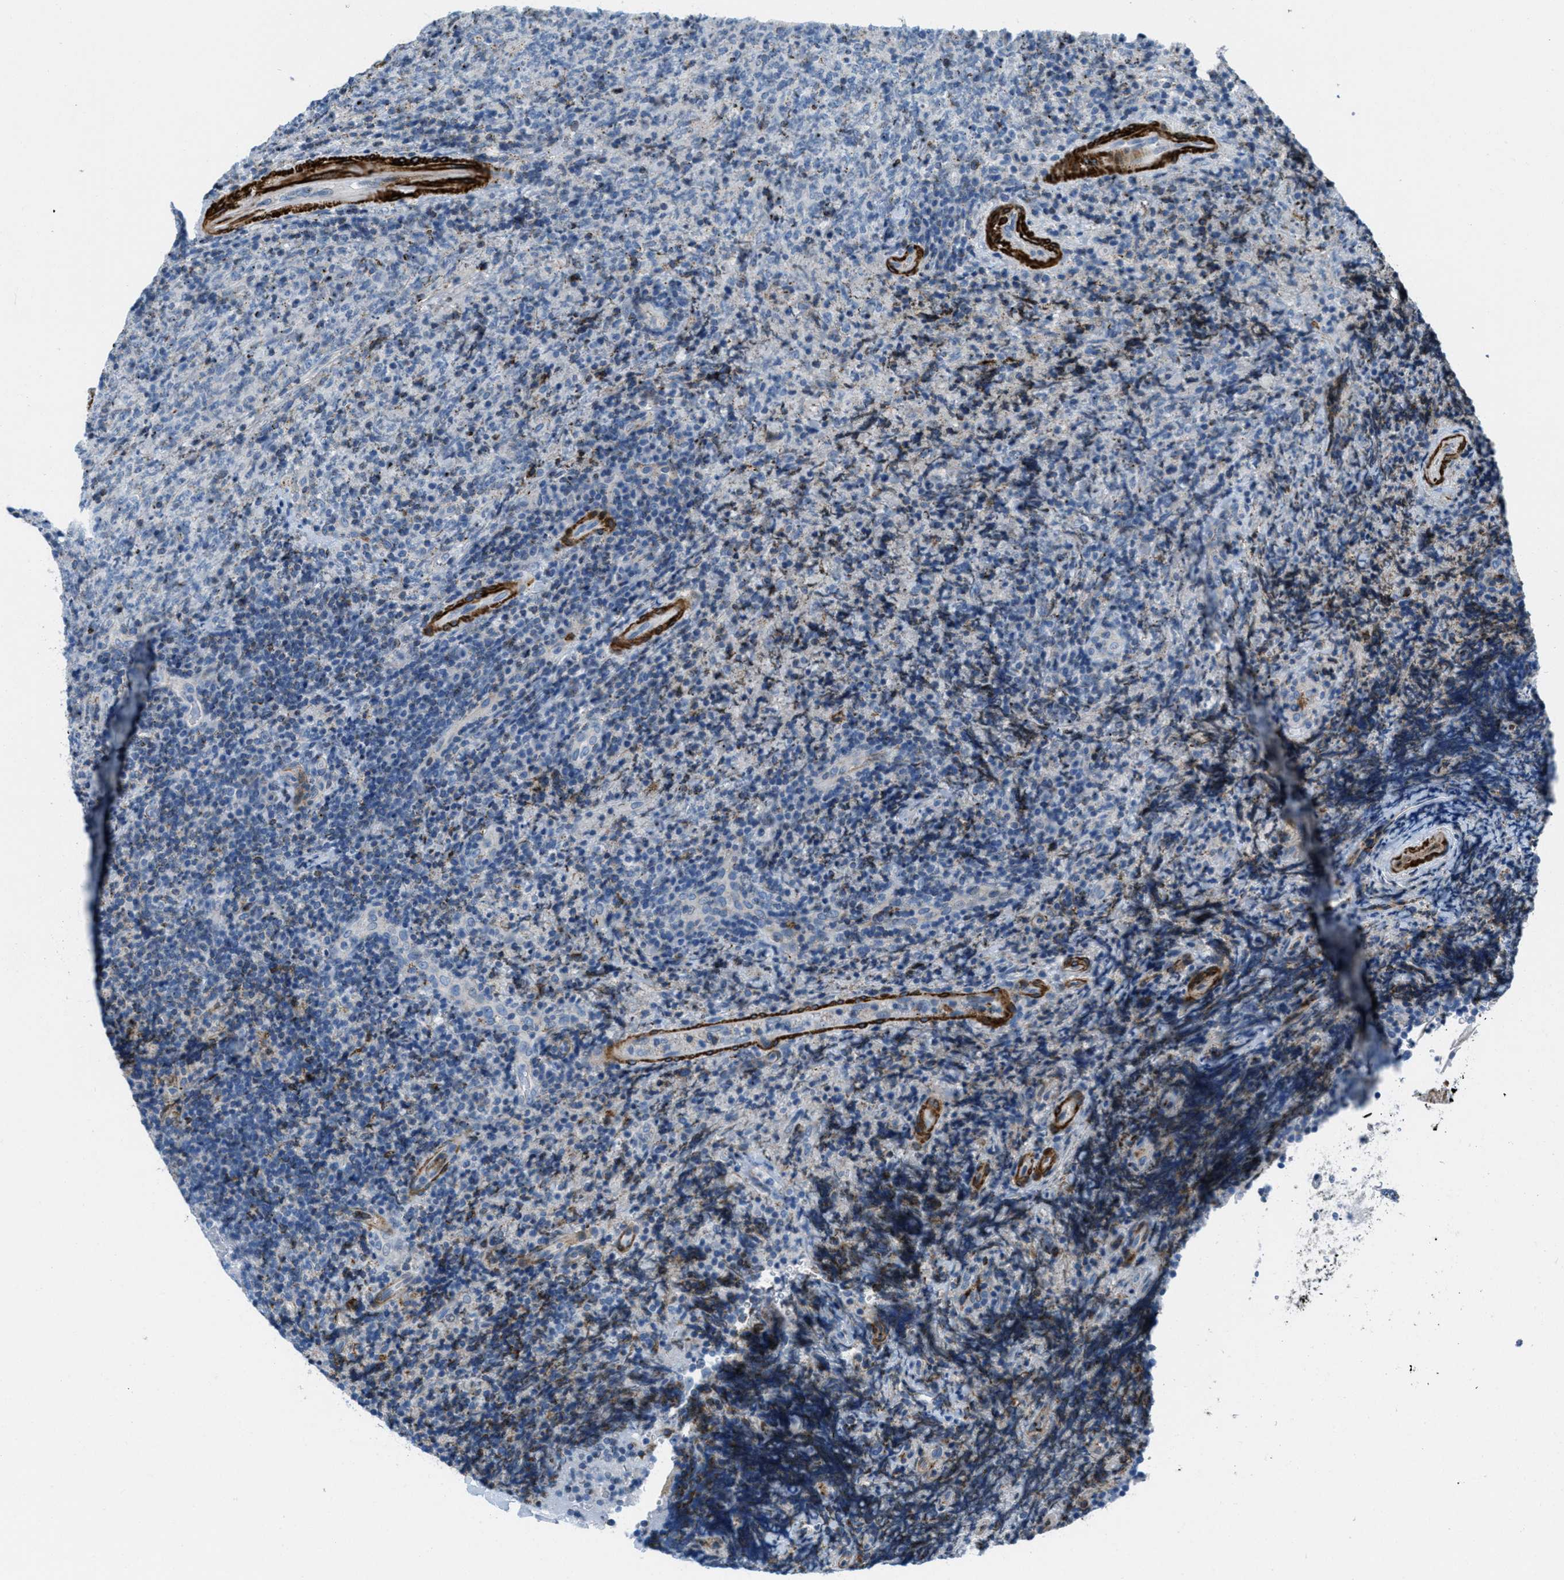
{"staining": {"intensity": "negative", "quantity": "none", "location": "none"}, "tissue": "lymphoma", "cell_type": "Tumor cells", "image_type": "cancer", "snomed": [{"axis": "morphology", "description": "Malignant lymphoma, non-Hodgkin's type, High grade"}, {"axis": "topography", "description": "Tonsil"}], "caption": "This is an immunohistochemistry photomicrograph of human malignant lymphoma, non-Hodgkin's type (high-grade). There is no expression in tumor cells.", "gene": "MFSD13A", "patient": {"sex": "female", "age": 36}}